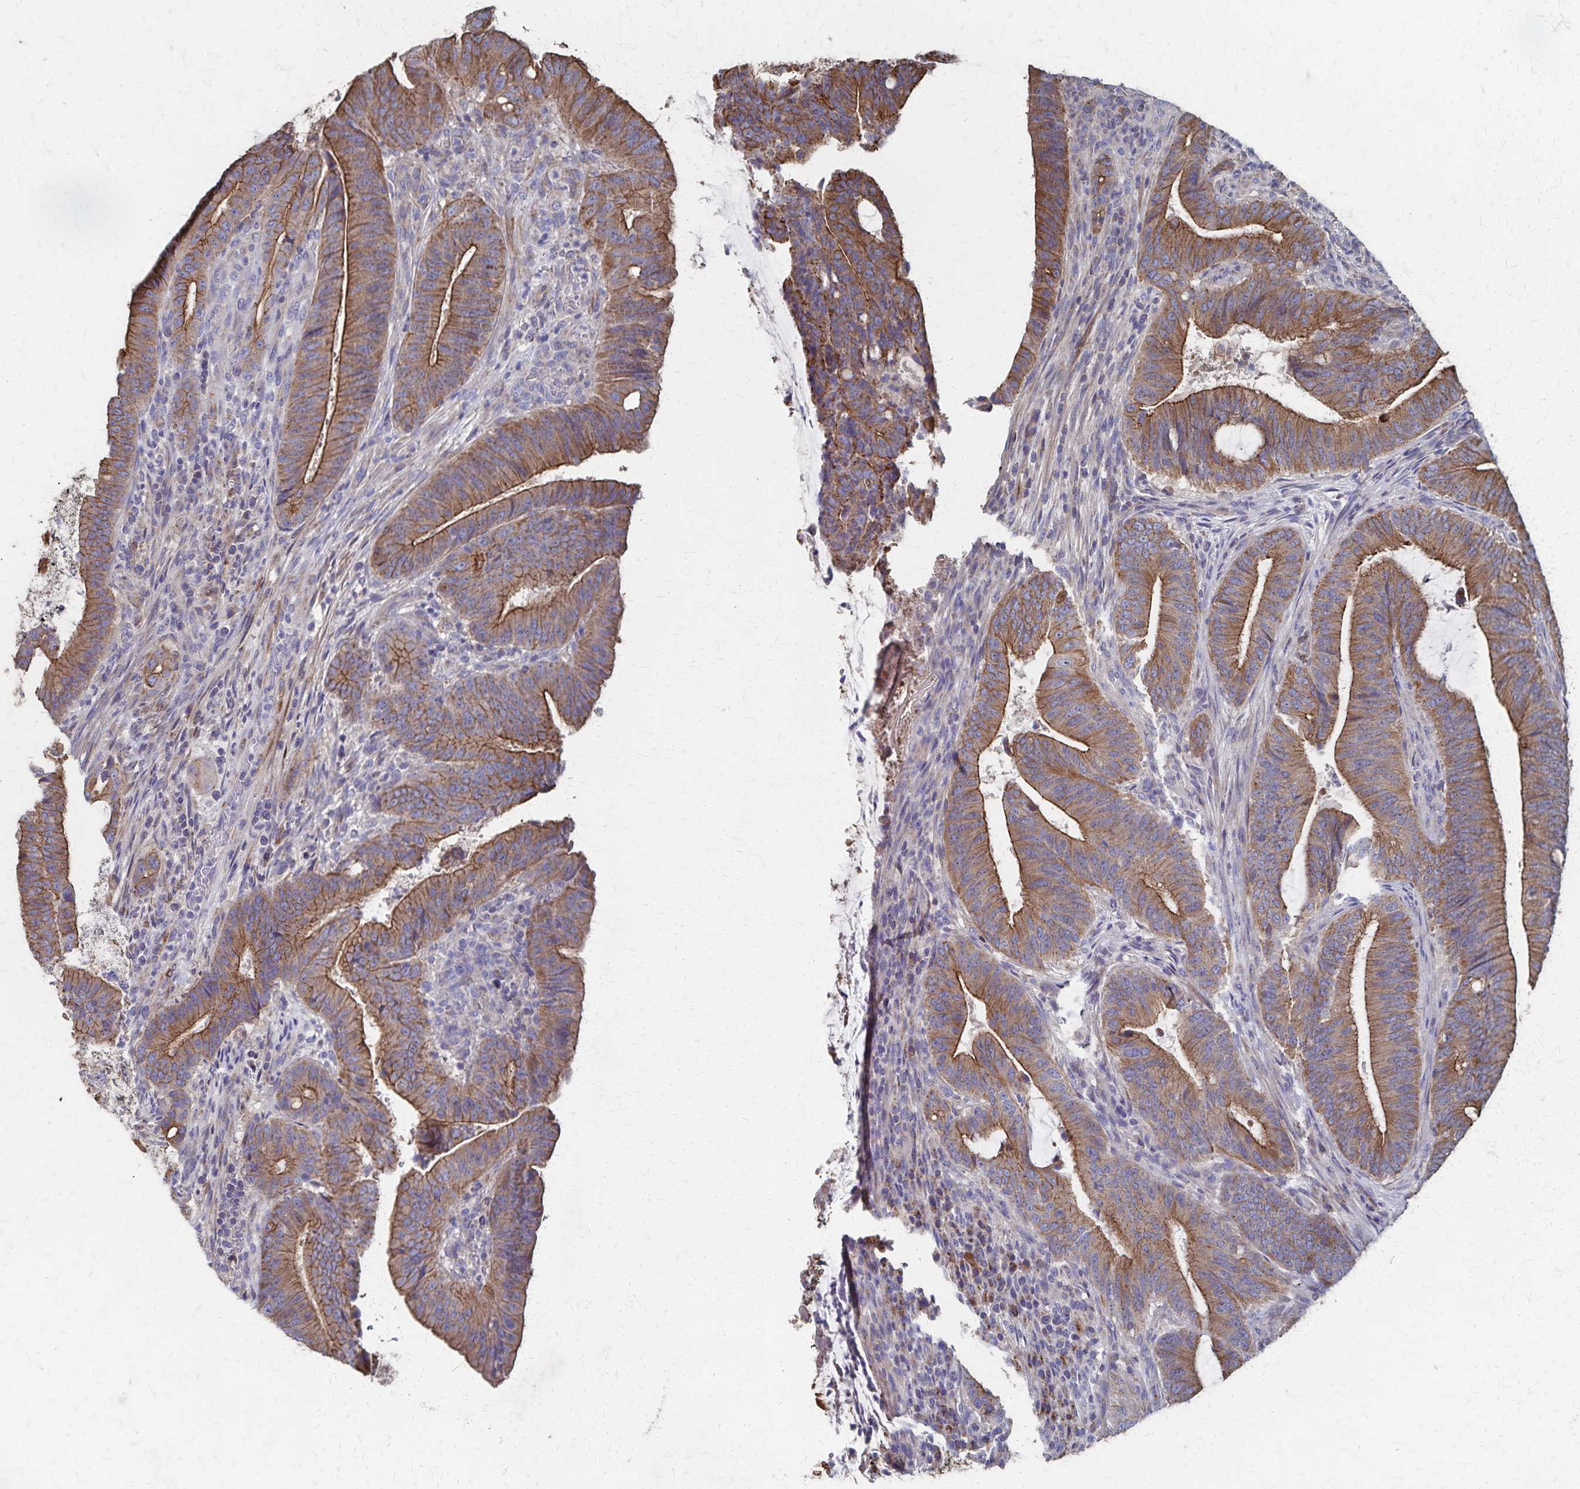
{"staining": {"intensity": "moderate", "quantity": ">75%", "location": "cytoplasmic/membranous"}, "tissue": "colorectal cancer", "cell_type": "Tumor cells", "image_type": "cancer", "snomed": [{"axis": "morphology", "description": "Adenocarcinoma, NOS"}, {"axis": "topography", "description": "Colon"}], "caption": "This histopathology image displays immunohistochemistry staining of human colorectal cancer (adenocarcinoma), with medium moderate cytoplasmic/membranous positivity in approximately >75% of tumor cells.", "gene": "PGAP2", "patient": {"sex": "female", "age": 43}}